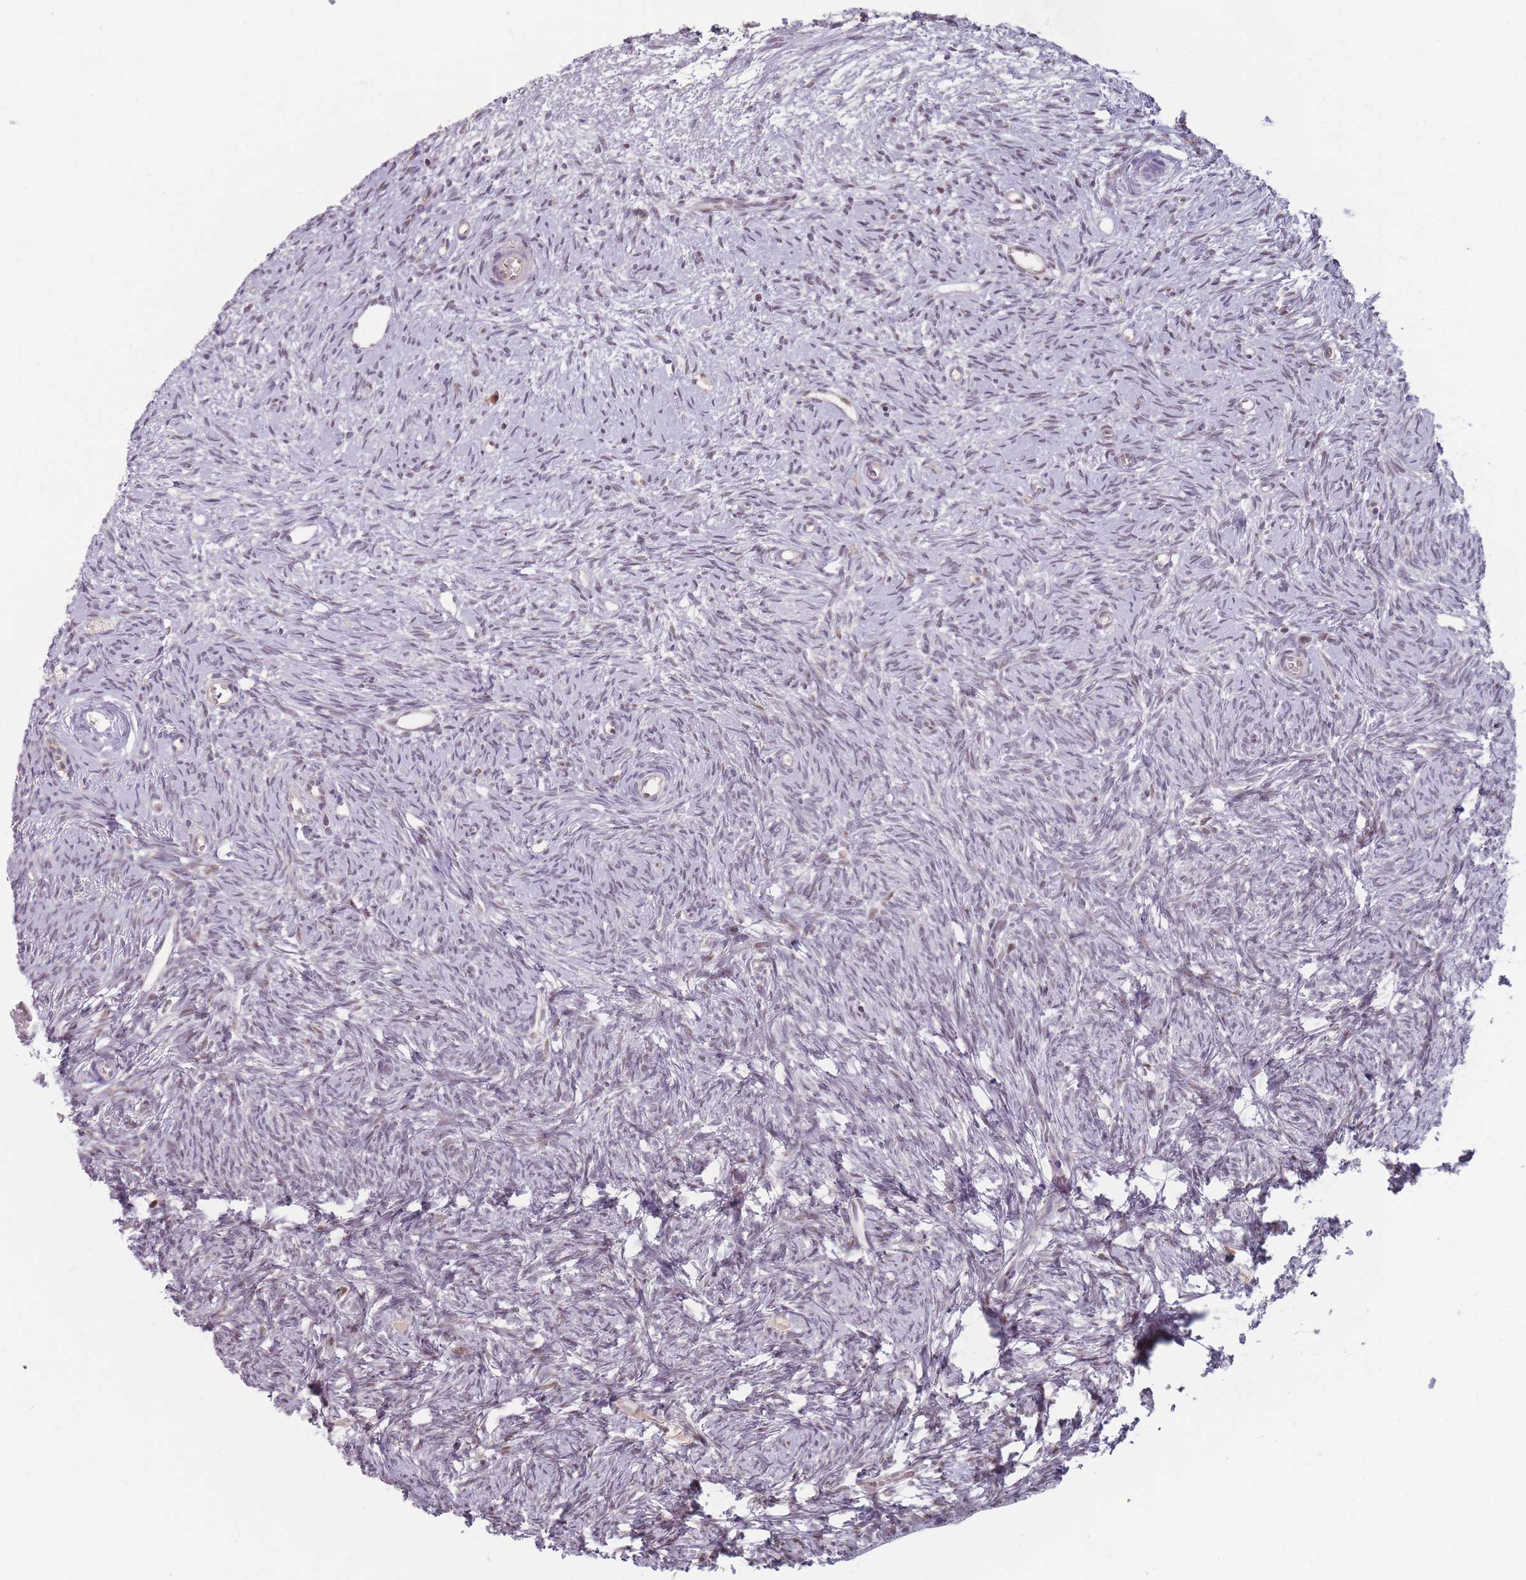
{"staining": {"intensity": "weak", "quantity": ">75%", "location": "cytoplasmic/membranous,nuclear"}, "tissue": "ovary", "cell_type": "Follicle cells", "image_type": "normal", "snomed": [{"axis": "morphology", "description": "Normal tissue, NOS"}, {"axis": "topography", "description": "Ovary"}], "caption": "A histopathology image of human ovary stained for a protein reveals weak cytoplasmic/membranous,nuclear brown staining in follicle cells.", "gene": "SH3BGRL2", "patient": {"sex": "female", "age": 51}}